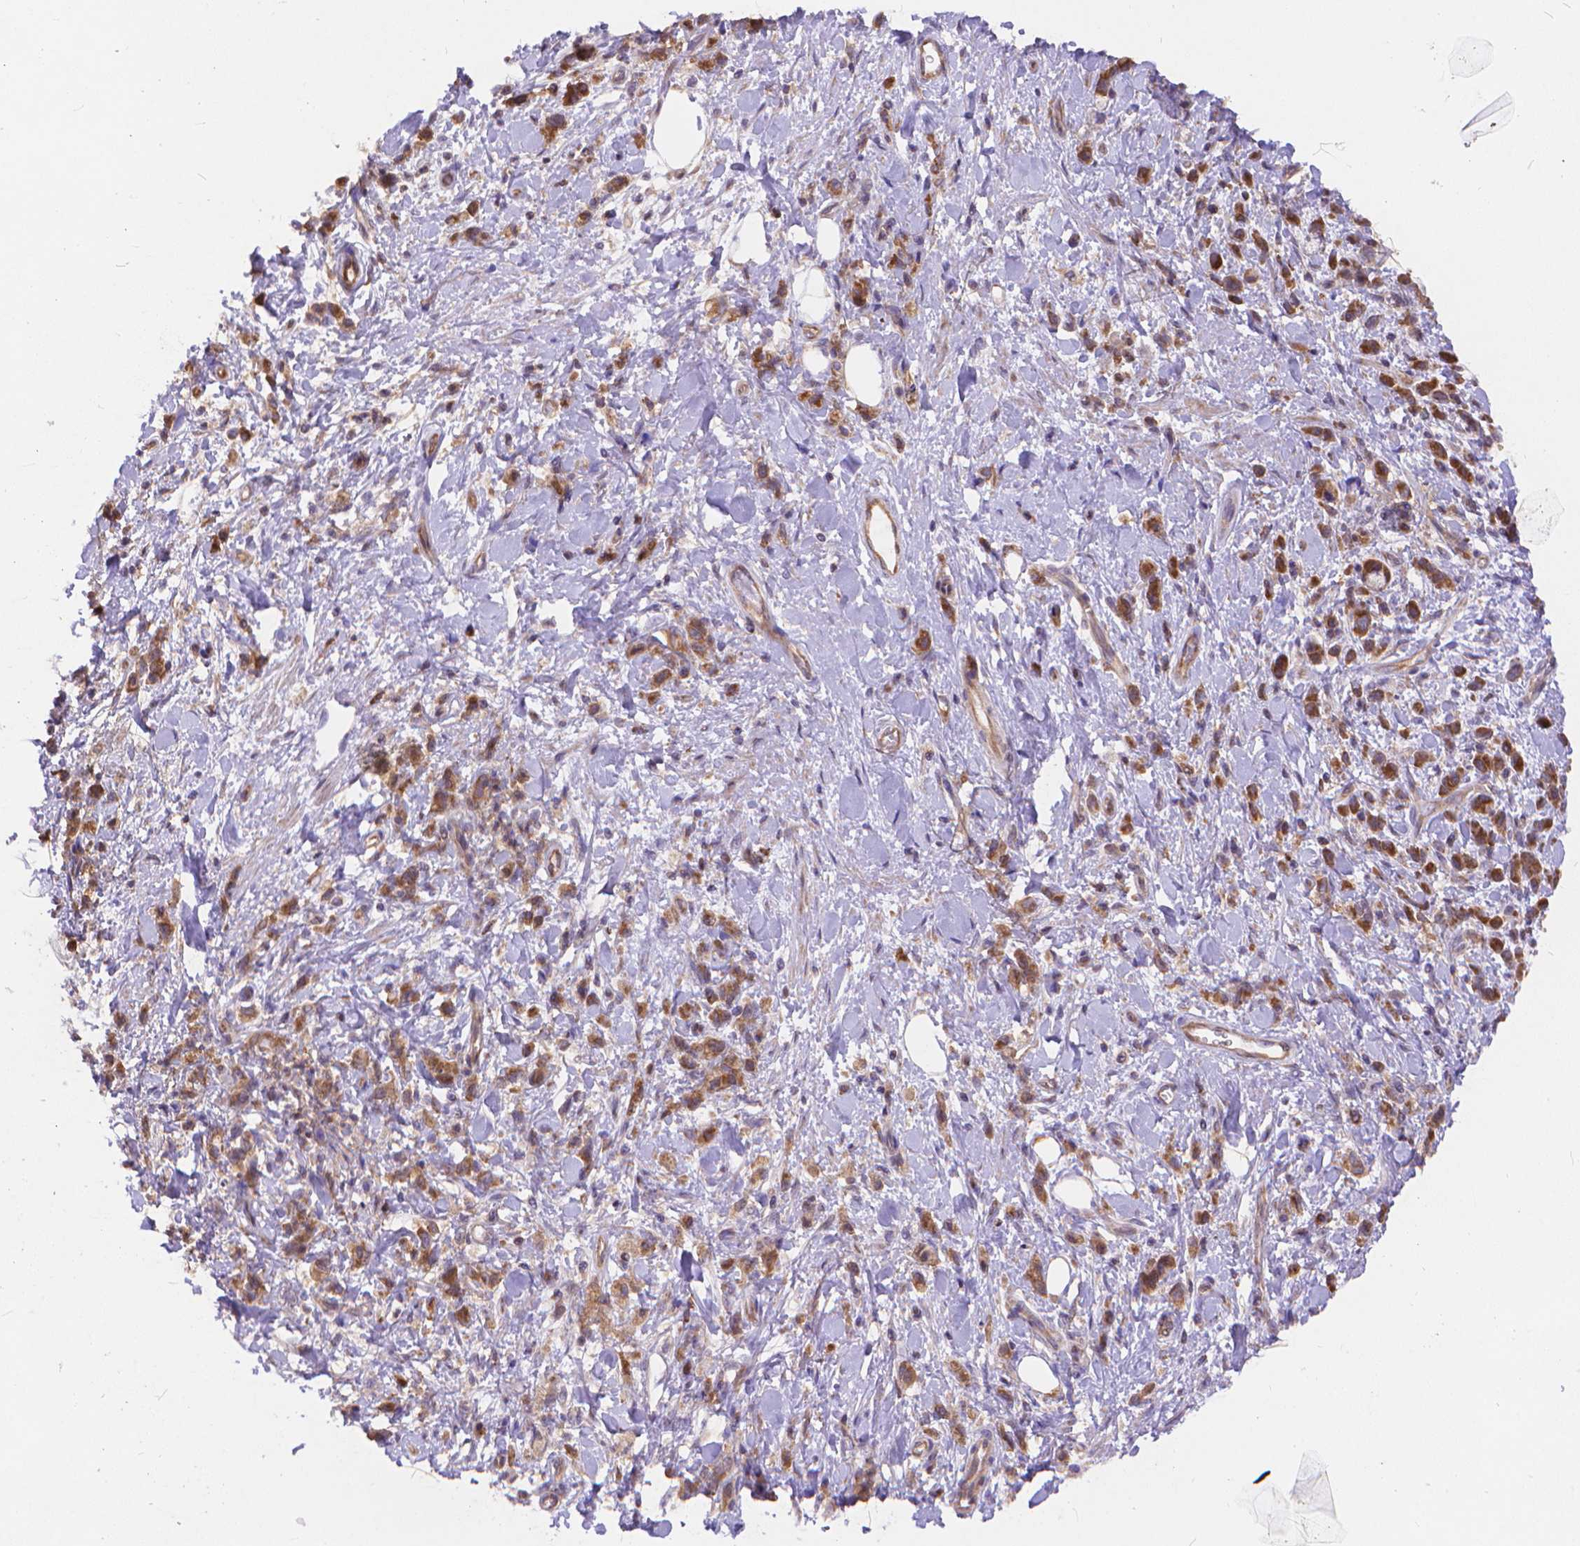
{"staining": {"intensity": "moderate", "quantity": ">75%", "location": "cytoplasmic/membranous"}, "tissue": "stomach cancer", "cell_type": "Tumor cells", "image_type": "cancer", "snomed": [{"axis": "morphology", "description": "Adenocarcinoma, NOS"}, {"axis": "topography", "description": "Stomach"}], "caption": "Tumor cells exhibit medium levels of moderate cytoplasmic/membranous expression in about >75% of cells in stomach cancer.", "gene": "ARAP1", "patient": {"sex": "male", "age": 77}}